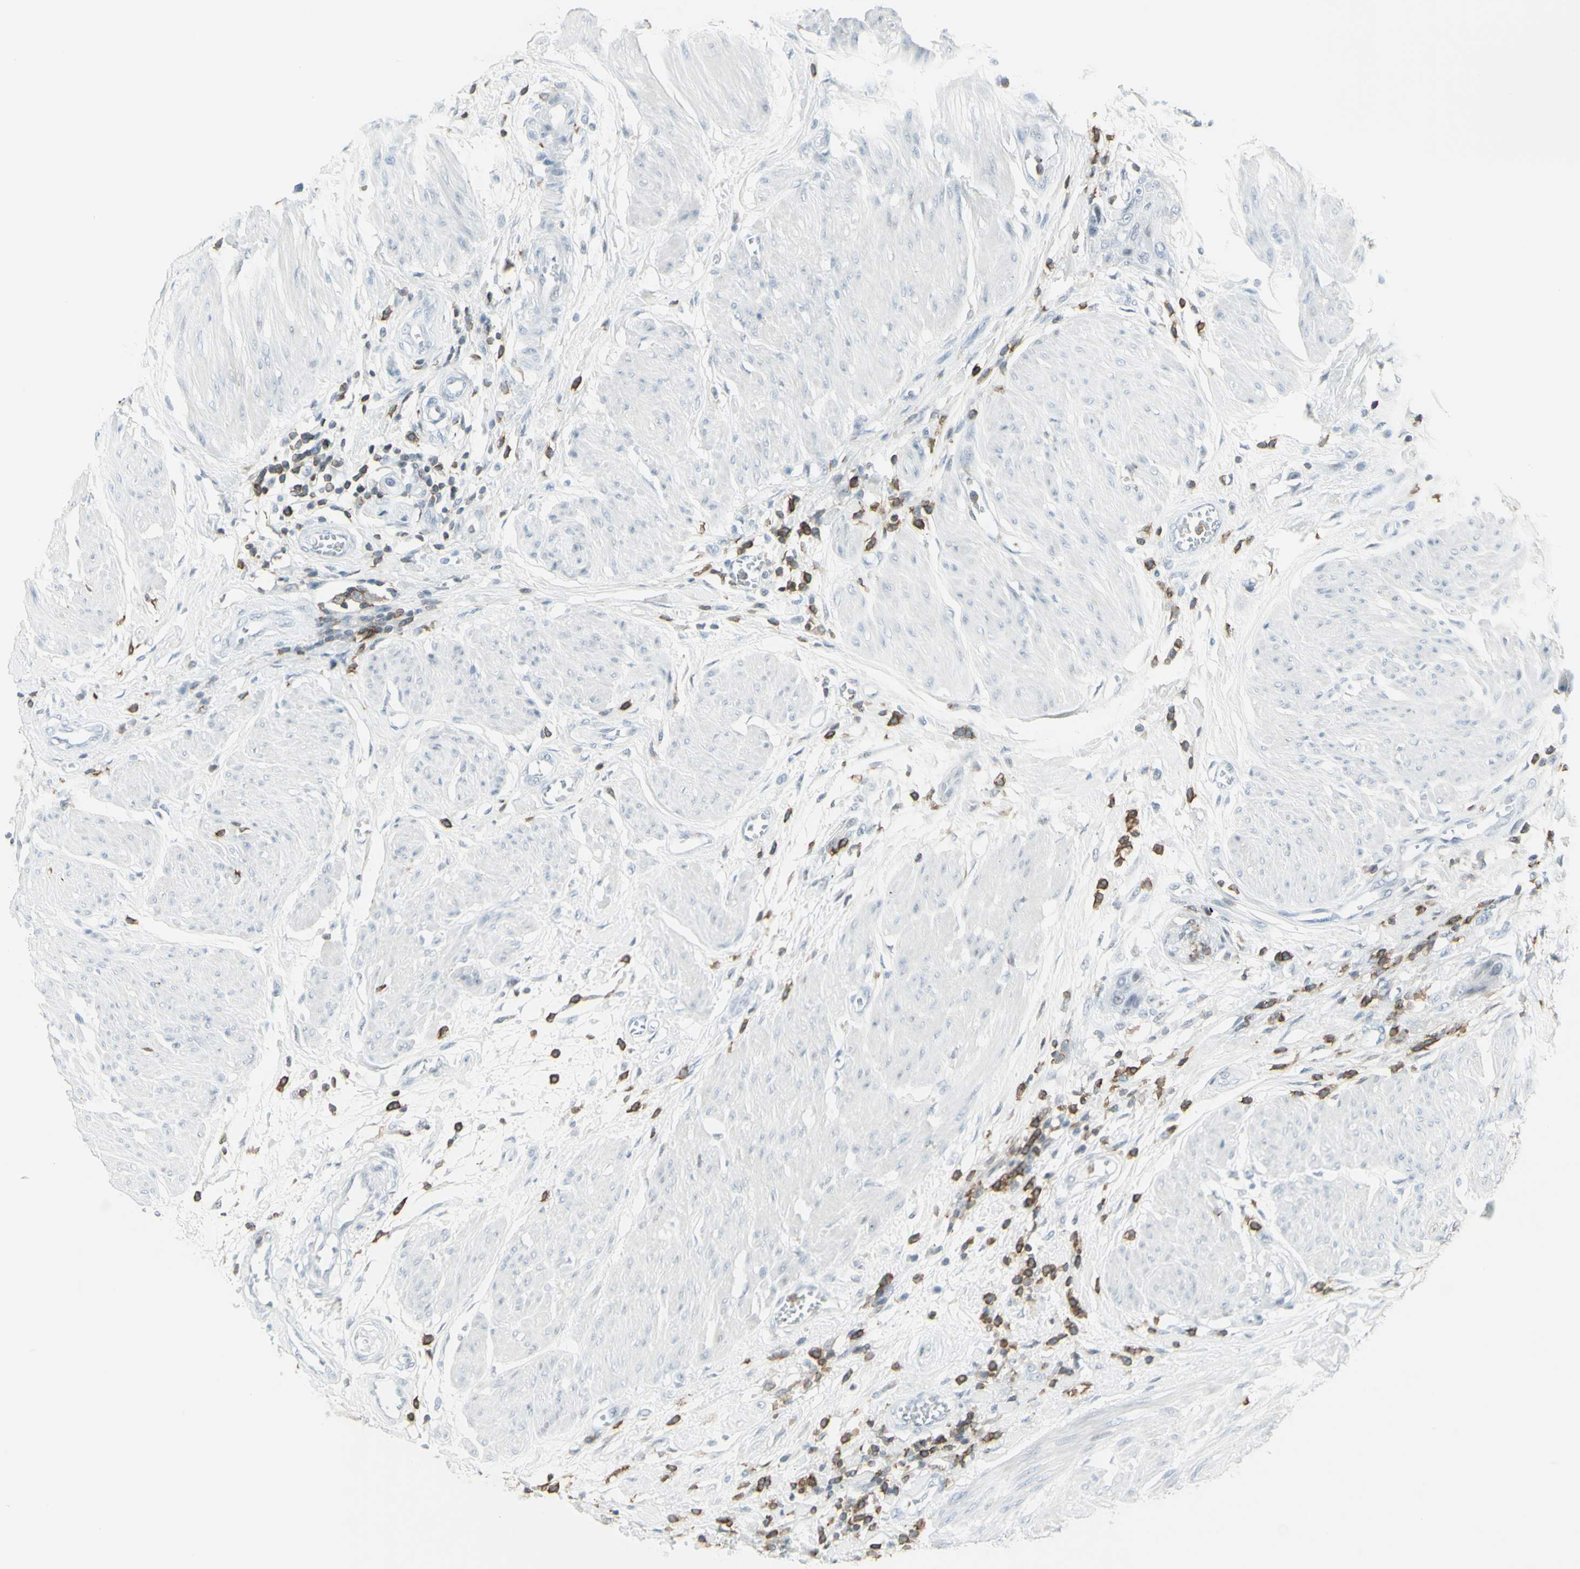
{"staining": {"intensity": "negative", "quantity": "none", "location": "none"}, "tissue": "urothelial cancer", "cell_type": "Tumor cells", "image_type": "cancer", "snomed": [{"axis": "morphology", "description": "Urothelial carcinoma, High grade"}, {"axis": "topography", "description": "Urinary bladder"}], "caption": "There is no significant expression in tumor cells of high-grade urothelial carcinoma. (Brightfield microscopy of DAB immunohistochemistry at high magnification).", "gene": "NRG1", "patient": {"sex": "male", "age": 35}}